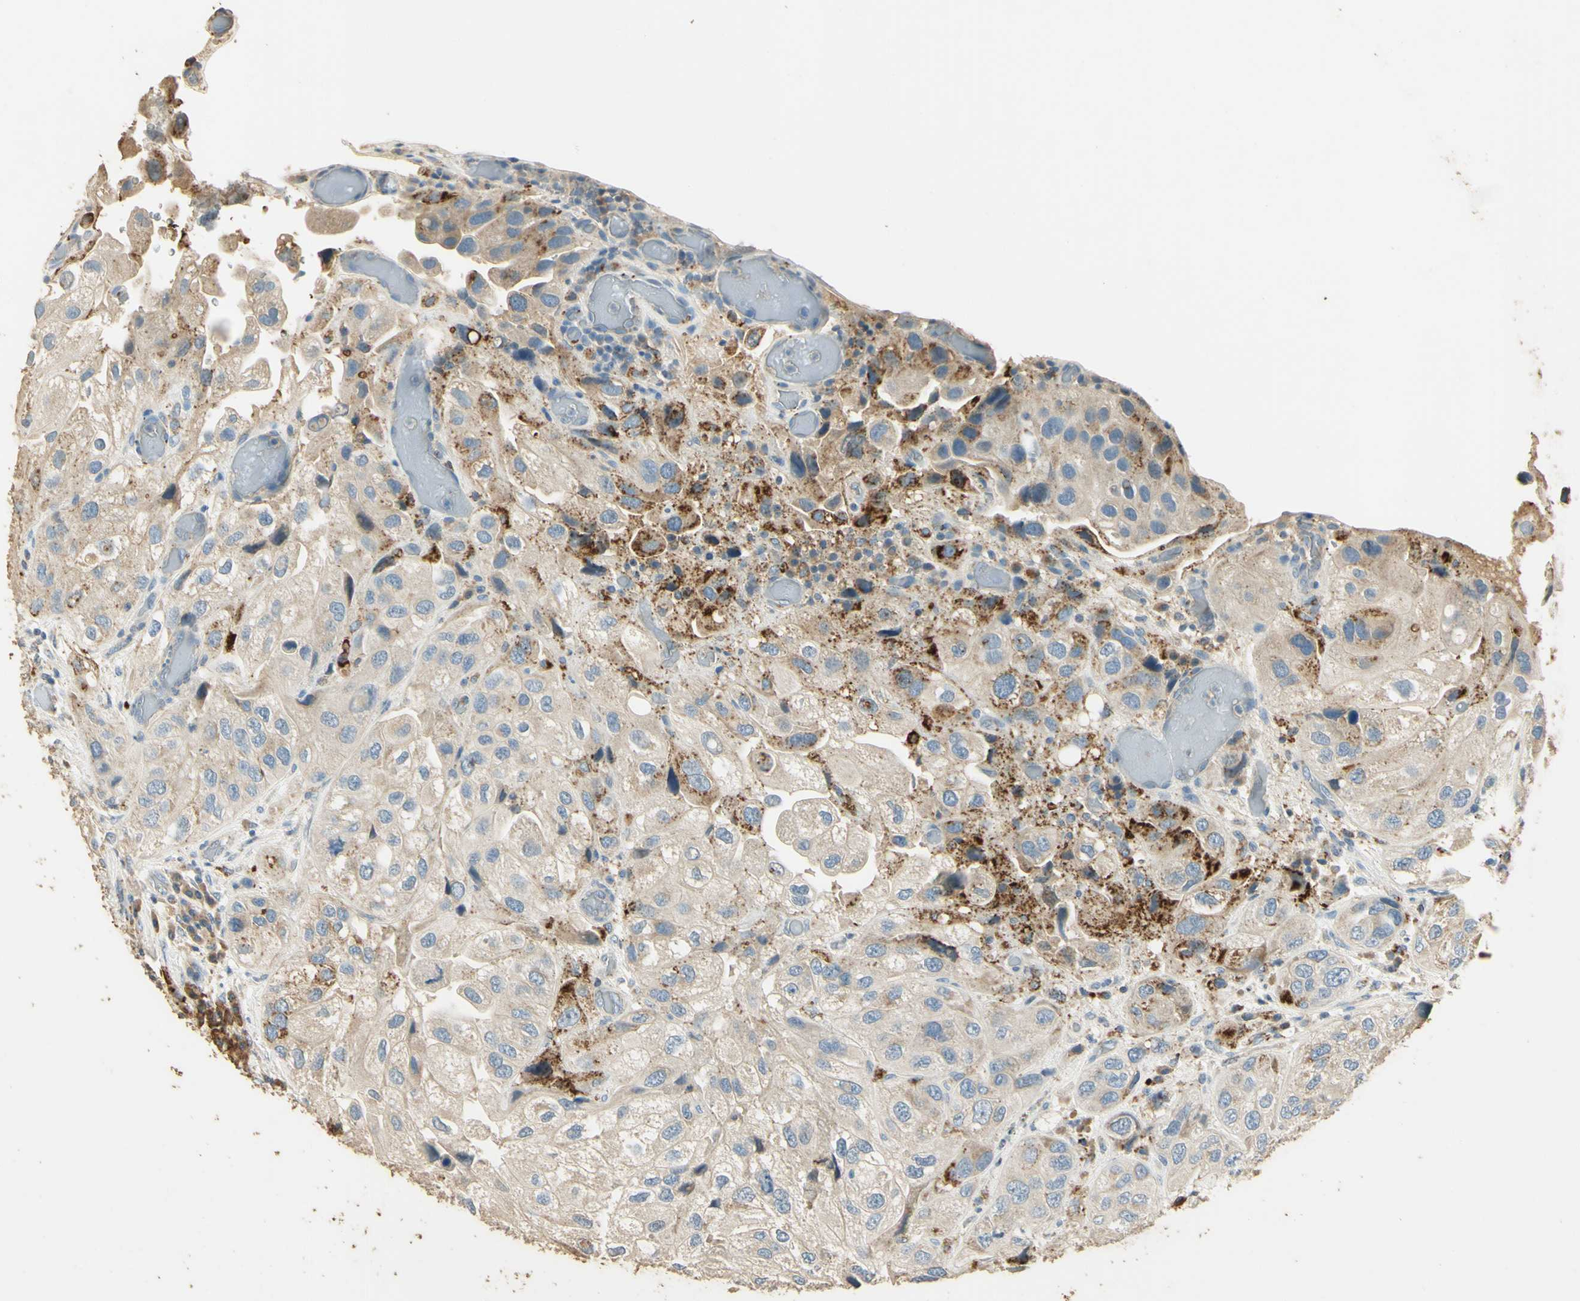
{"staining": {"intensity": "strong", "quantity": "<25%", "location": "cytoplasmic/membranous"}, "tissue": "urothelial cancer", "cell_type": "Tumor cells", "image_type": "cancer", "snomed": [{"axis": "morphology", "description": "Urothelial carcinoma, High grade"}, {"axis": "topography", "description": "Urinary bladder"}], "caption": "Strong cytoplasmic/membranous protein staining is appreciated in approximately <25% of tumor cells in high-grade urothelial carcinoma.", "gene": "ARHGEF17", "patient": {"sex": "female", "age": 64}}